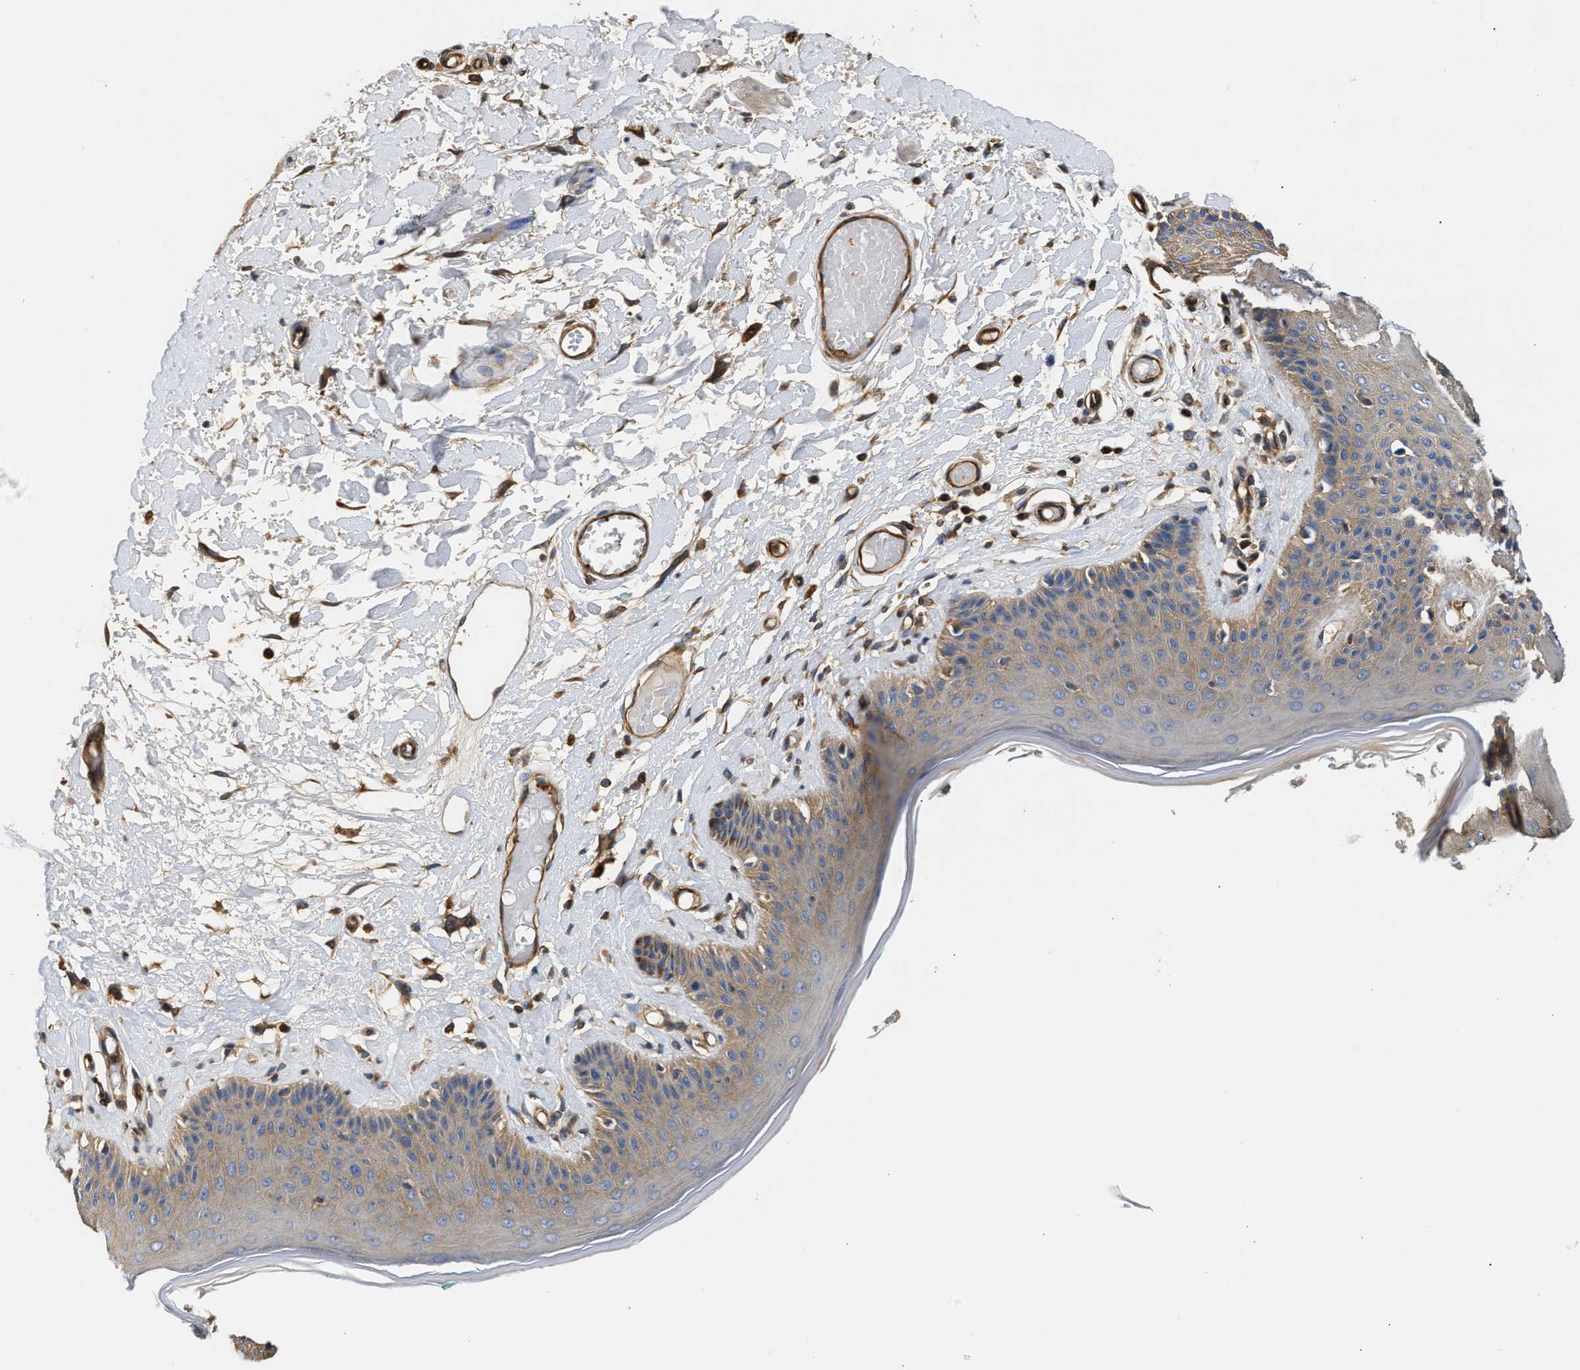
{"staining": {"intensity": "moderate", "quantity": ">75%", "location": "cytoplasmic/membranous"}, "tissue": "skin", "cell_type": "Epidermal cells", "image_type": "normal", "snomed": [{"axis": "morphology", "description": "Normal tissue, NOS"}, {"axis": "topography", "description": "Vulva"}], "caption": "Epidermal cells demonstrate moderate cytoplasmic/membranous staining in about >75% of cells in normal skin. The protein of interest is stained brown, and the nuclei are stained in blue (DAB IHC with brightfield microscopy, high magnification).", "gene": "SAMD9L", "patient": {"sex": "female", "age": 73}}